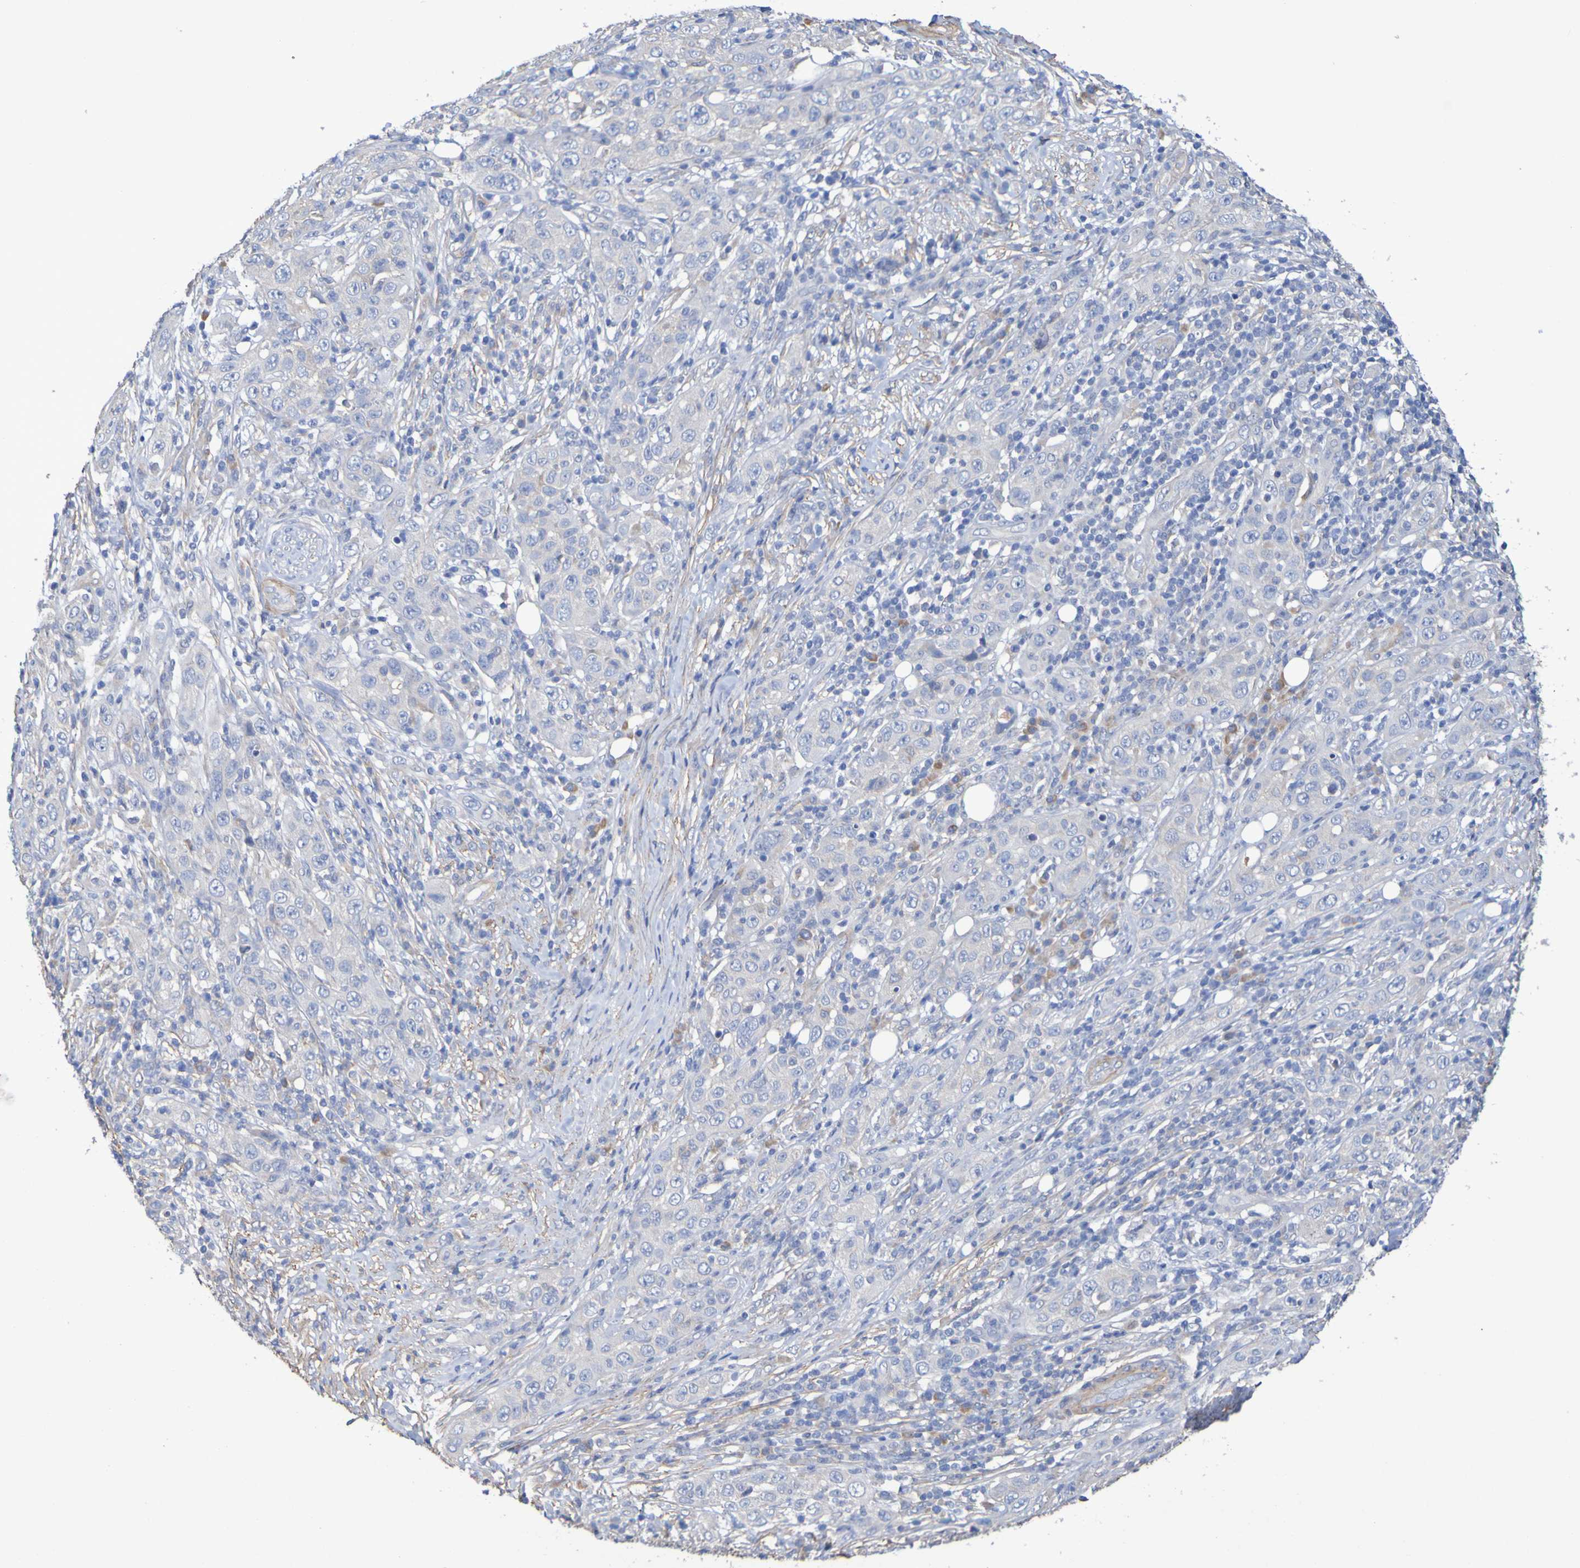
{"staining": {"intensity": "negative", "quantity": "none", "location": "none"}, "tissue": "skin cancer", "cell_type": "Tumor cells", "image_type": "cancer", "snomed": [{"axis": "morphology", "description": "Squamous cell carcinoma, NOS"}, {"axis": "topography", "description": "Skin"}], "caption": "Protein analysis of skin squamous cell carcinoma shows no significant staining in tumor cells.", "gene": "SRPRB", "patient": {"sex": "female", "age": 88}}